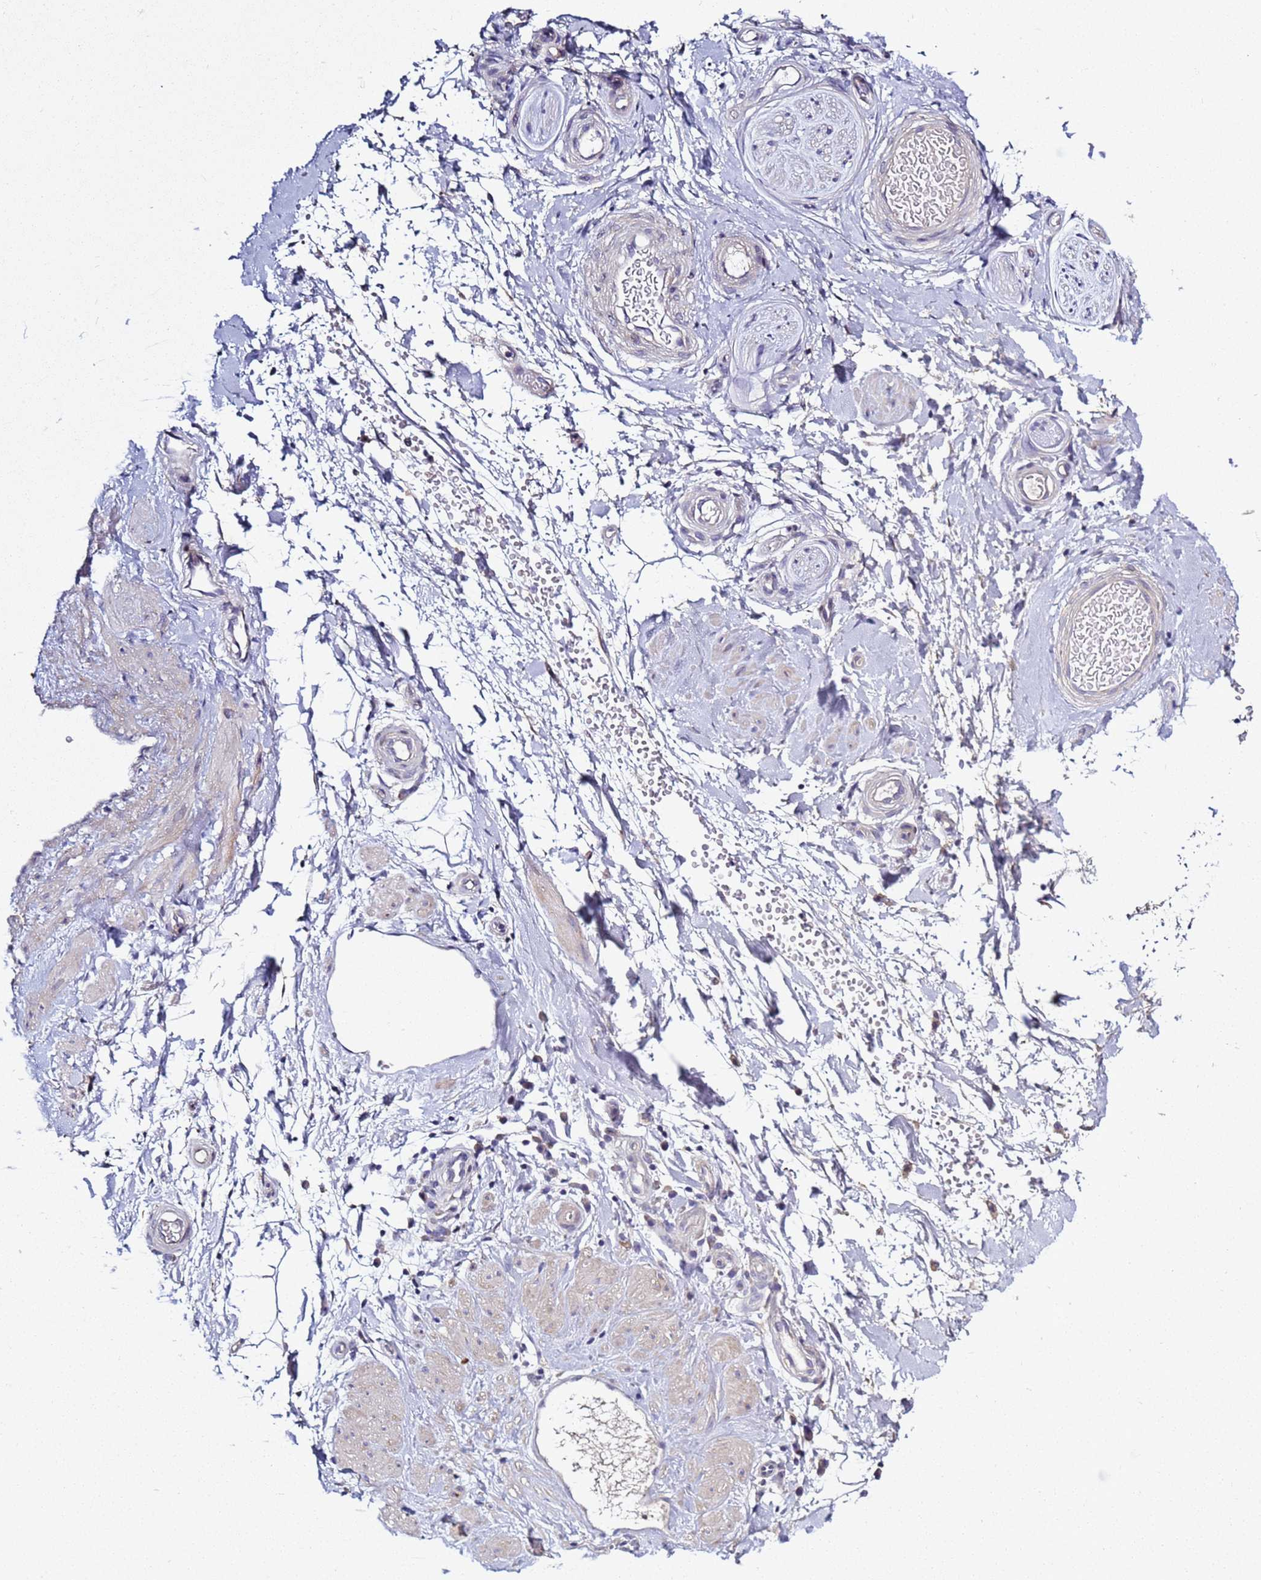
{"staining": {"intensity": "negative", "quantity": "none", "location": "none"}, "tissue": "adipose tissue", "cell_type": "Adipocytes", "image_type": "normal", "snomed": [{"axis": "morphology", "description": "Normal tissue, NOS"}, {"axis": "topography", "description": "Soft tissue"}, {"axis": "topography", "description": "Adipose tissue"}, {"axis": "topography", "description": "Vascular tissue"}, {"axis": "topography", "description": "Peripheral nerve tissue"}], "caption": "IHC photomicrograph of benign adipose tissue: adipose tissue stained with DAB reveals no significant protein positivity in adipocytes.", "gene": "RABL2A", "patient": {"sex": "male", "age": 74}}